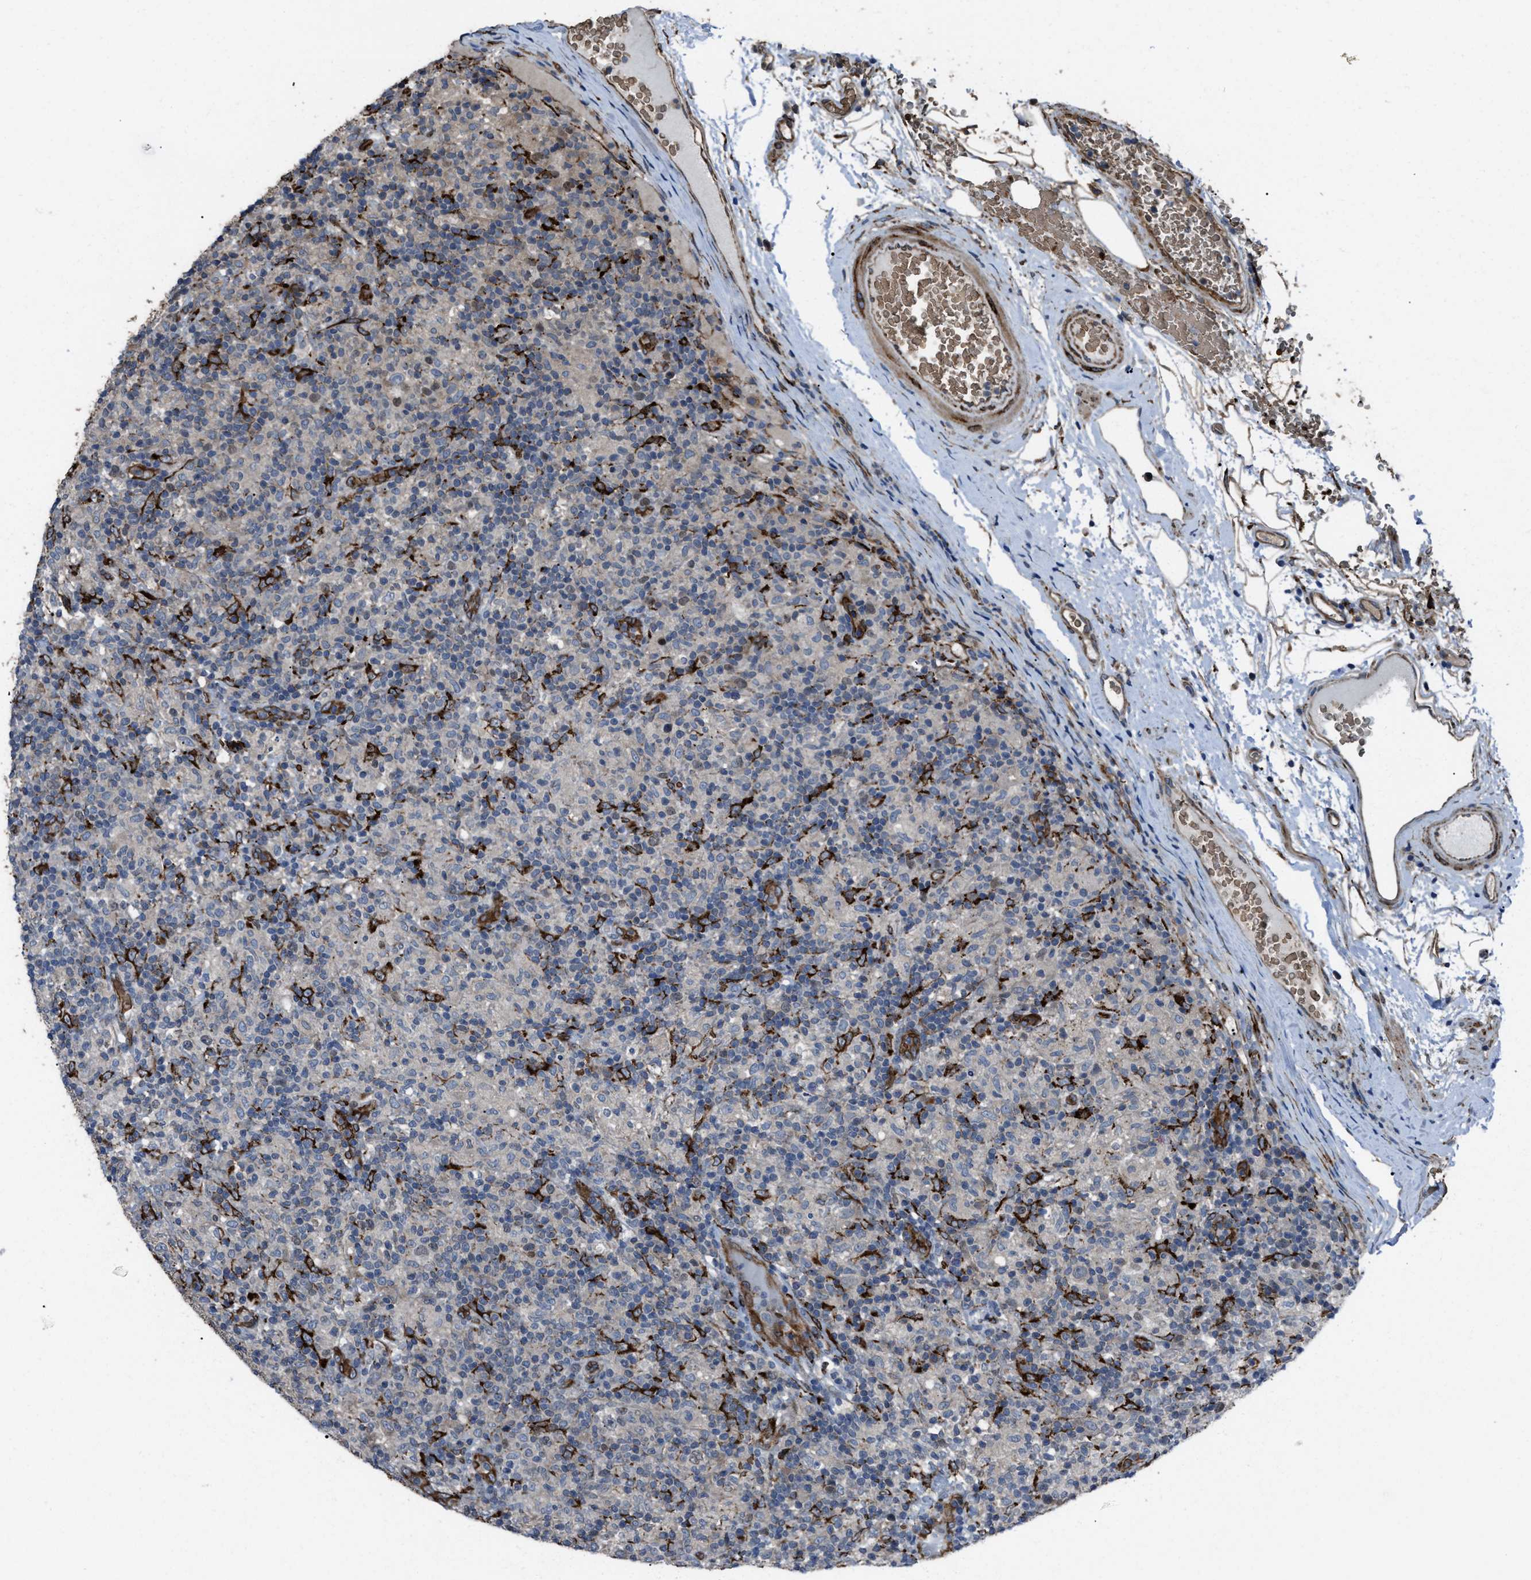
{"staining": {"intensity": "weak", "quantity": "25%-75%", "location": "nuclear"}, "tissue": "lymphoma", "cell_type": "Tumor cells", "image_type": "cancer", "snomed": [{"axis": "morphology", "description": "Hodgkin's disease, NOS"}, {"axis": "topography", "description": "Lymph node"}], "caption": "IHC photomicrograph of lymphoma stained for a protein (brown), which demonstrates low levels of weak nuclear staining in about 25%-75% of tumor cells.", "gene": "SELENOM", "patient": {"sex": "male", "age": 70}}